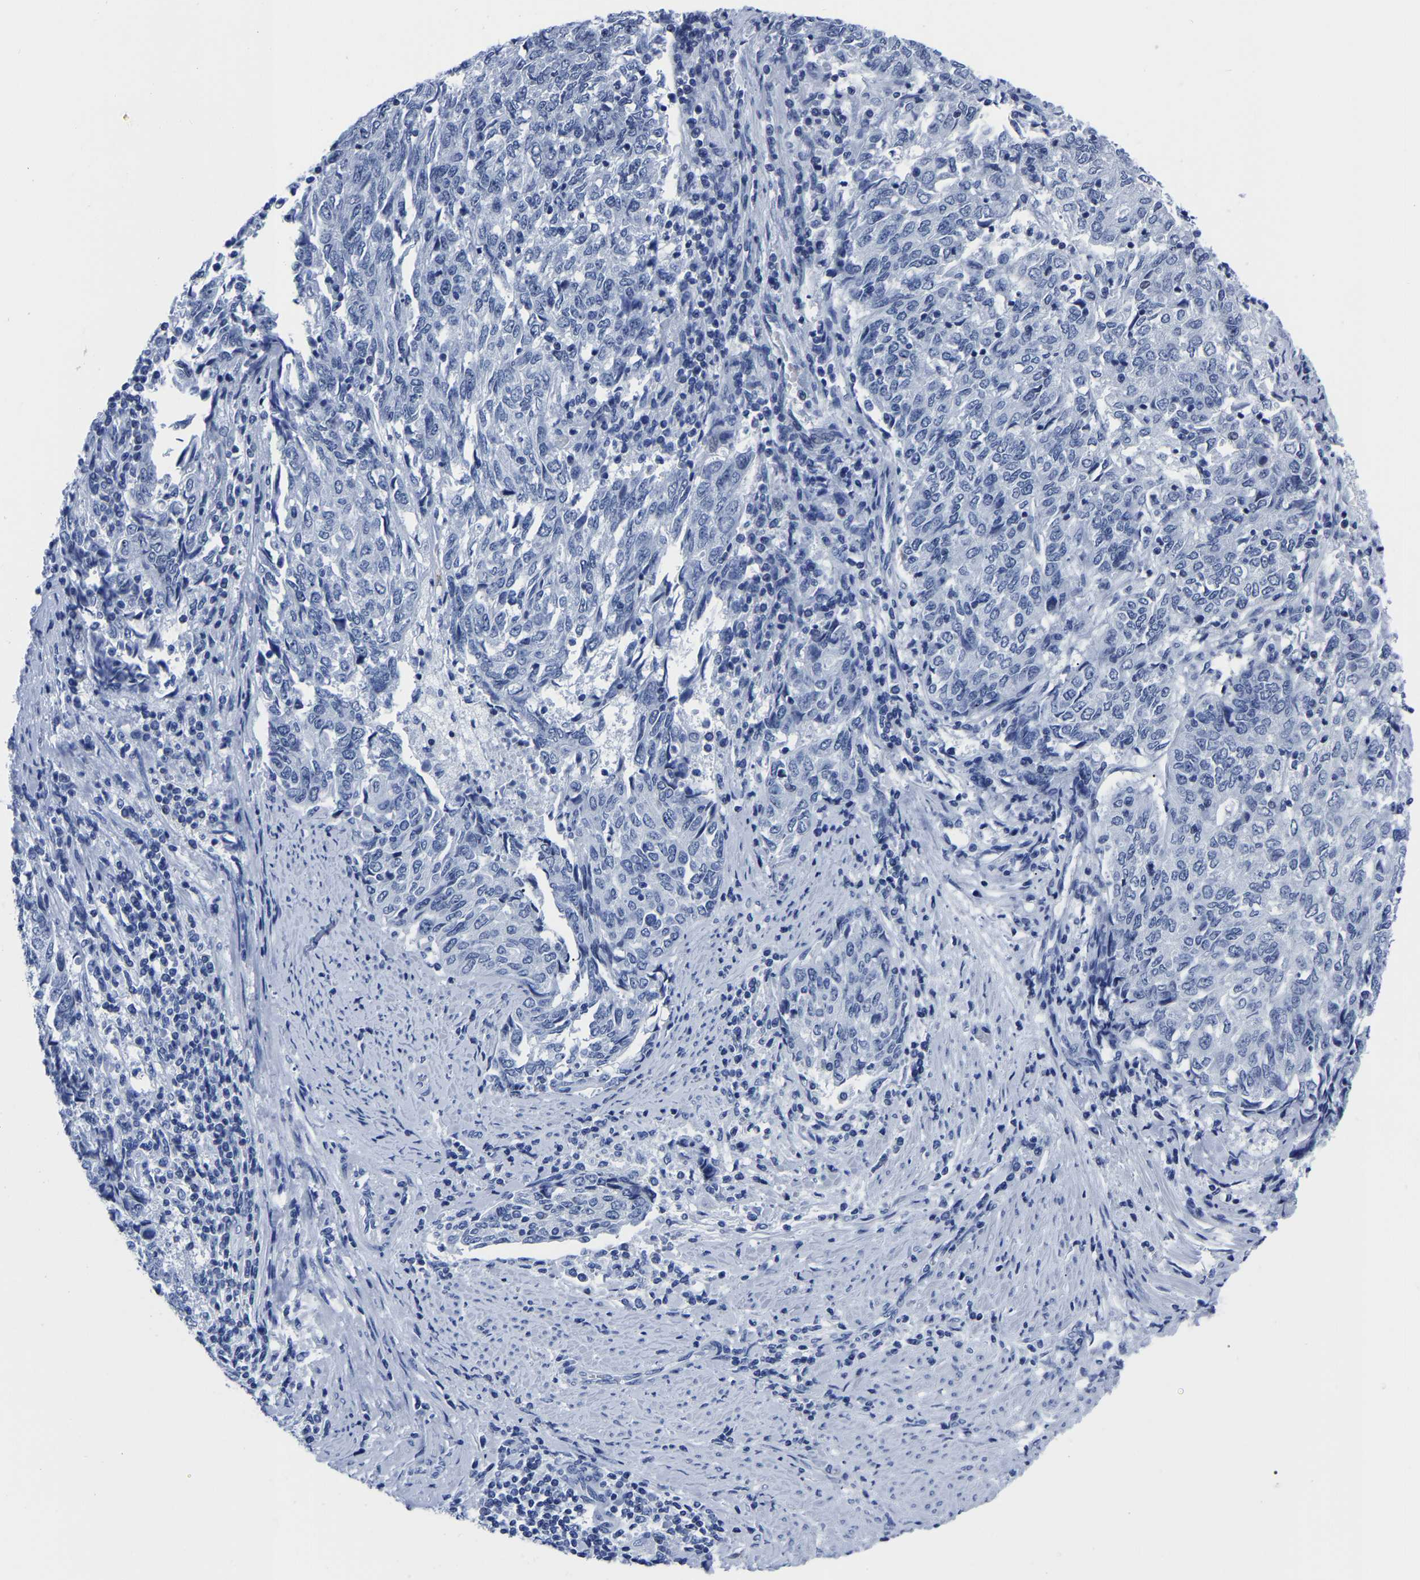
{"staining": {"intensity": "negative", "quantity": "none", "location": "none"}, "tissue": "endometrial cancer", "cell_type": "Tumor cells", "image_type": "cancer", "snomed": [{"axis": "morphology", "description": "Adenocarcinoma, NOS"}, {"axis": "topography", "description": "Endometrium"}], "caption": "A micrograph of endometrial adenocarcinoma stained for a protein reveals no brown staining in tumor cells.", "gene": "IMPG2", "patient": {"sex": "female", "age": 80}}